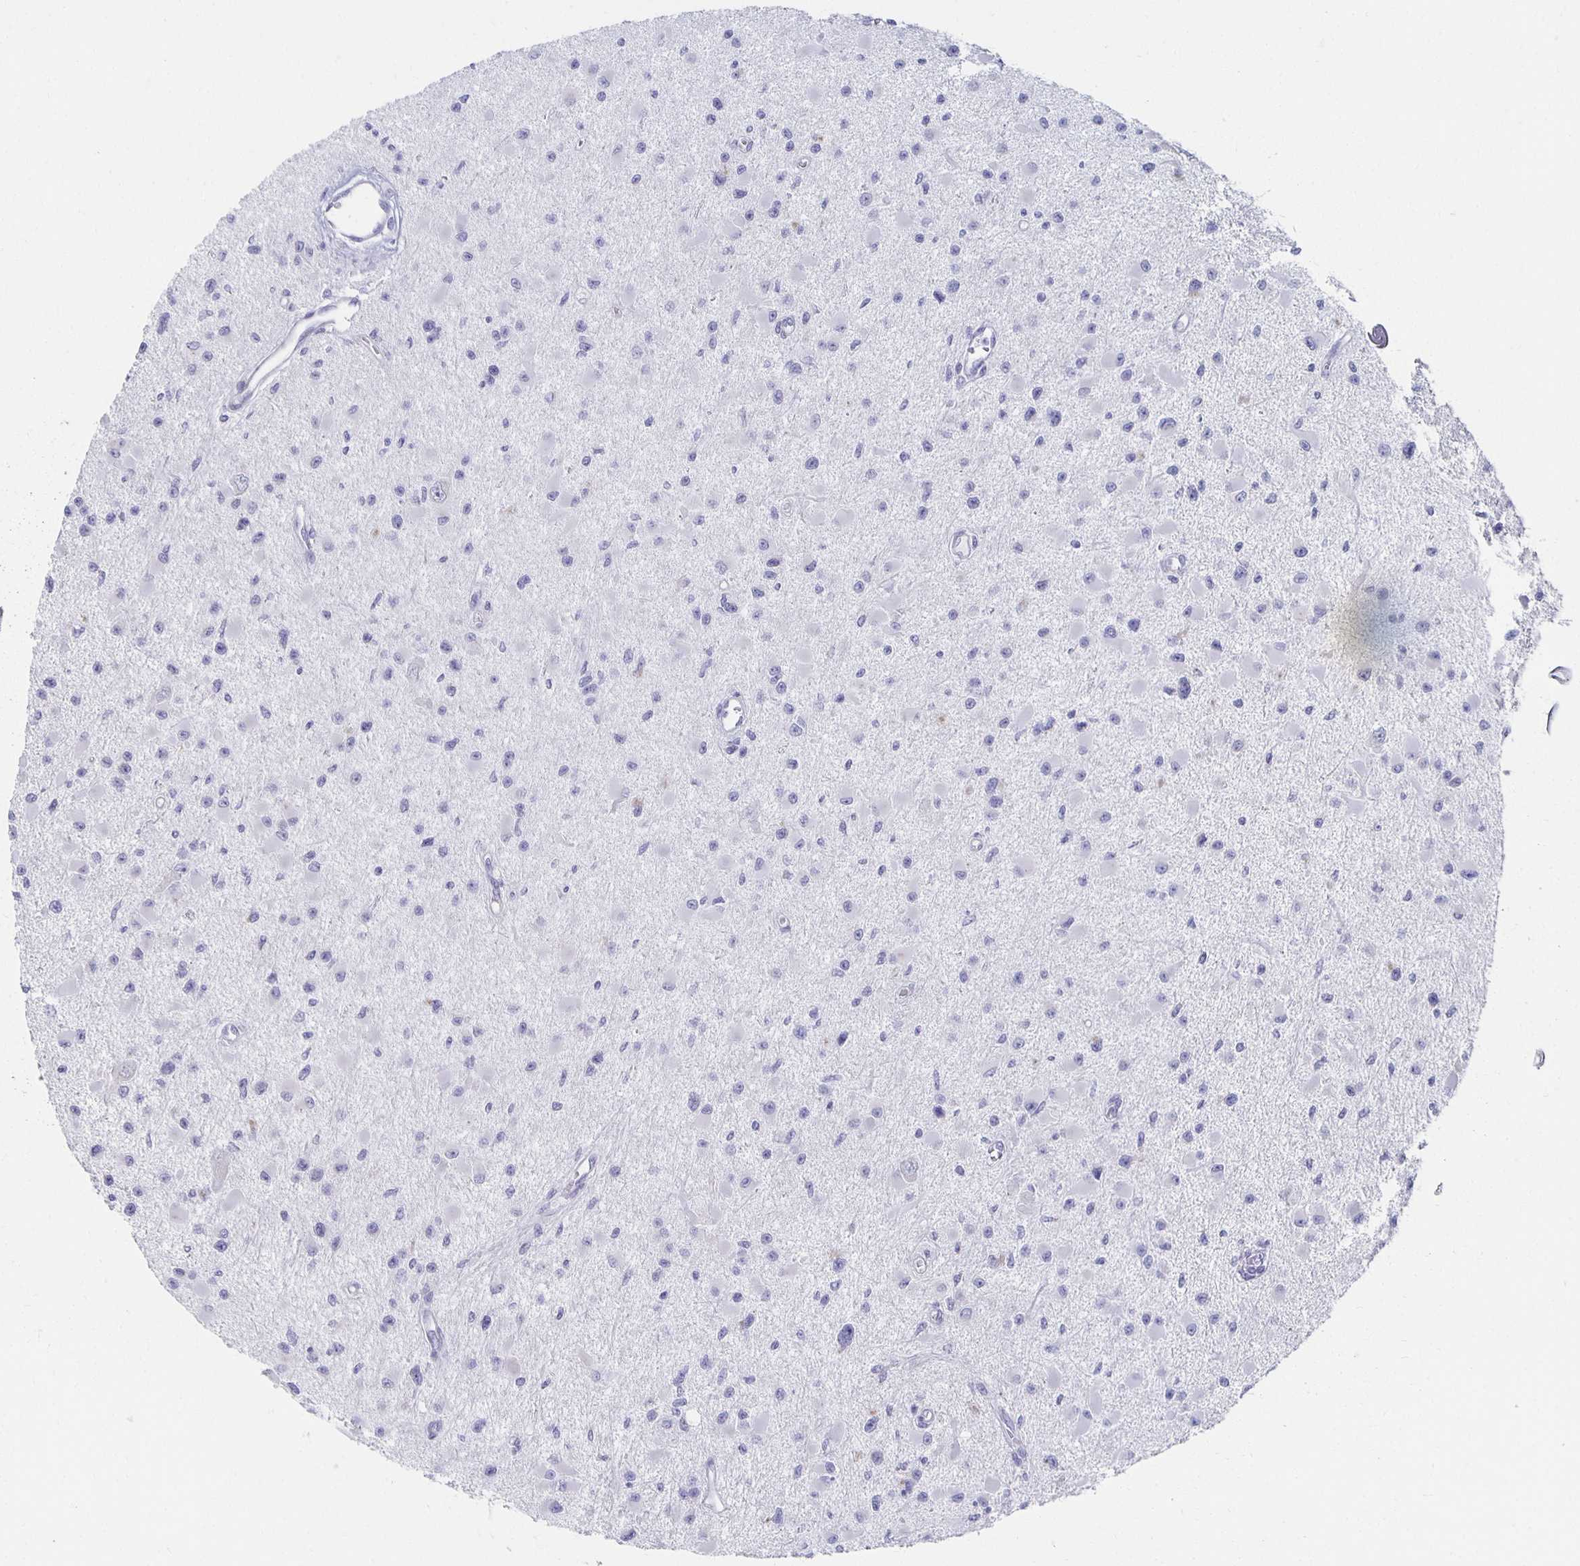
{"staining": {"intensity": "negative", "quantity": "none", "location": "none"}, "tissue": "glioma", "cell_type": "Tumor cells", "image_type": "cancer", "snomed": [{"axis": "morphology", "description": "Glioma, malignant, High grade"}, {"axis": "topography", "description": "Brain"}], "caption": "A photomicrograph of human glioma is negative for staining in tumor cells.", "gene": "TEX44", "patient": {"sex": "male", "age": 54}}